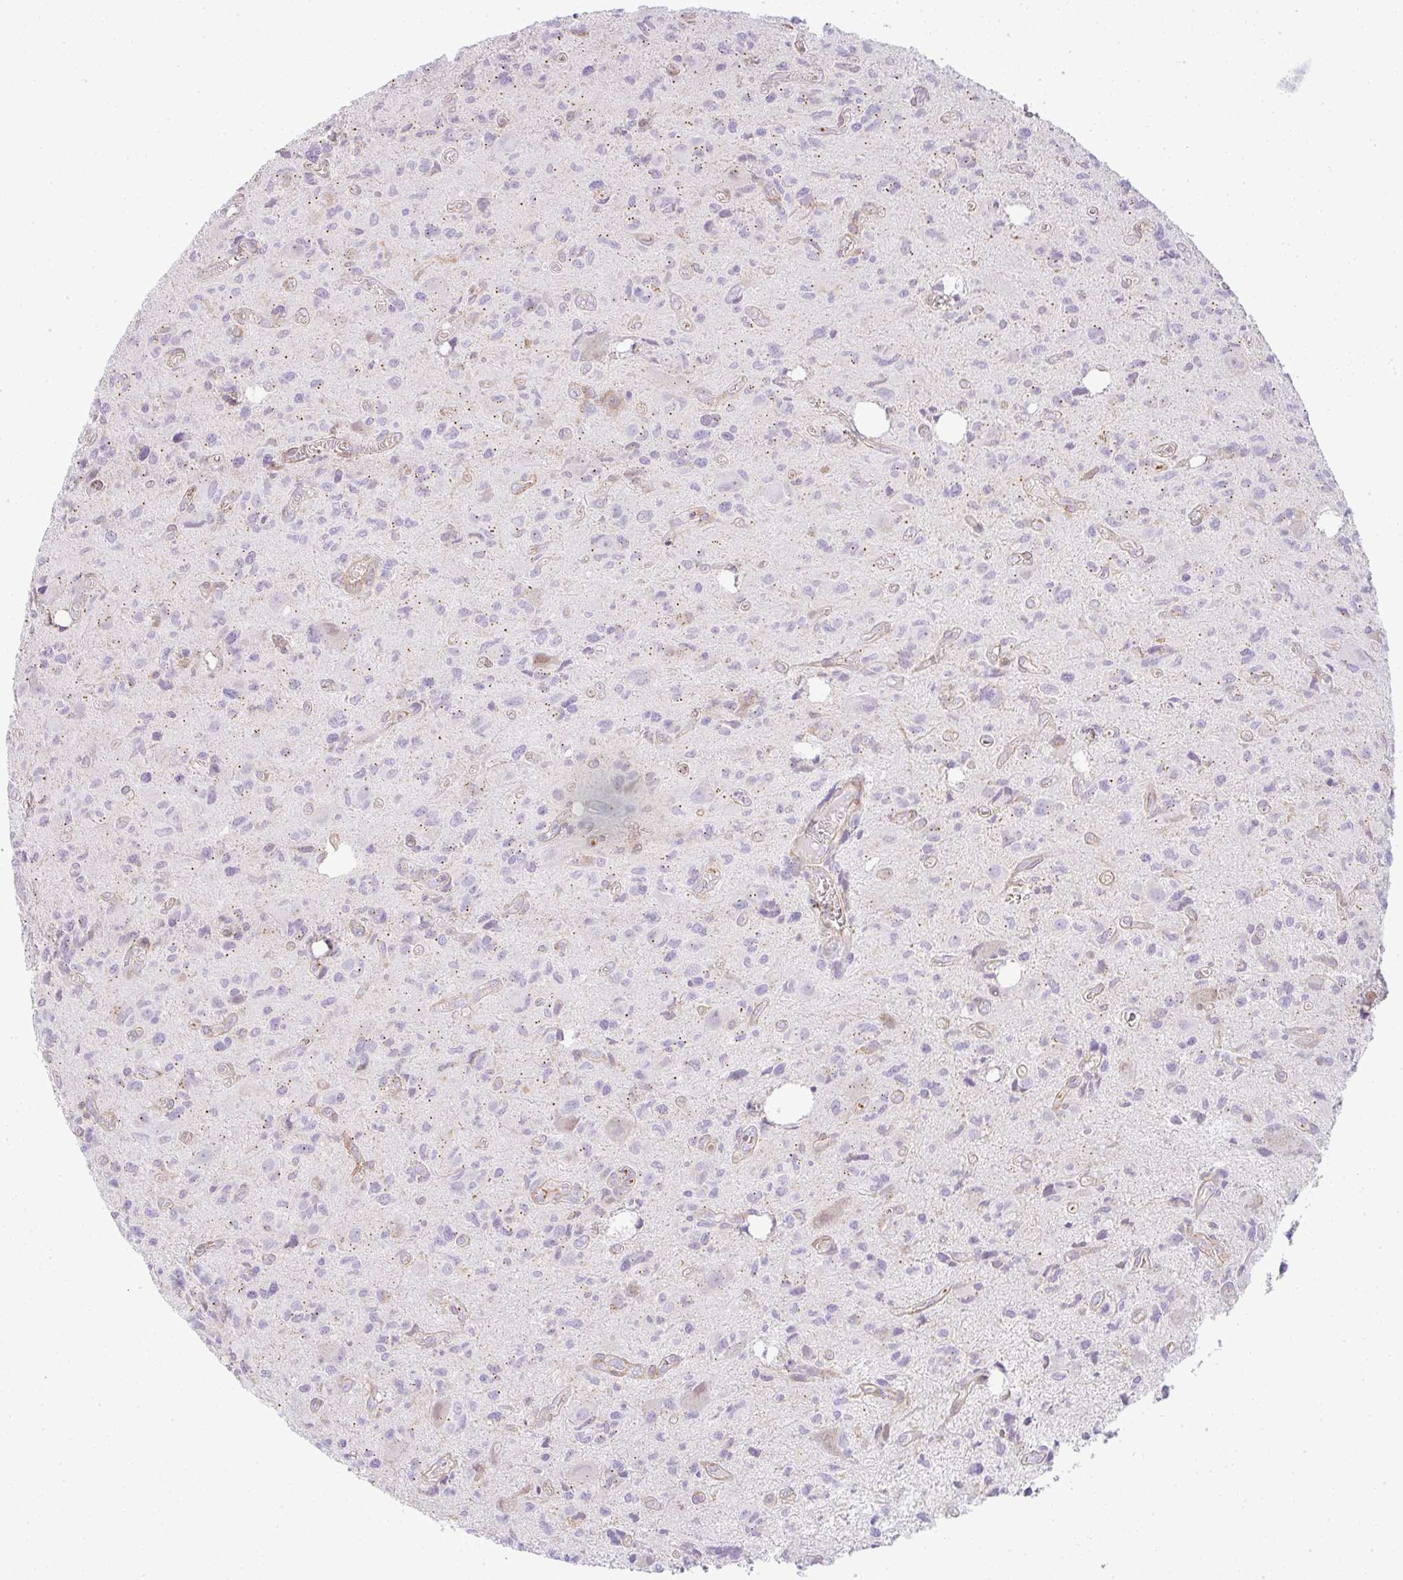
{"staining": {"intensity": "negative", "quantity": "none", "location": "none"}, "tissue": "glioma", "cell_type": "Tumor cells", "image_type": "cancer", "snomed": [{"axis": "morphology", "description": "Glioma, malignant, High grade"}, {"axis": "topography", "description": "Brain"}], "caption": "Malignant high-grade glioma was stained to show a protein in brown. There is no significant positivity in tumor cells. (Brightfield microscopy of DAB IHC at high magnification).", "gene": "SULF1", "patient": {"sex": "male", "age": 76}}